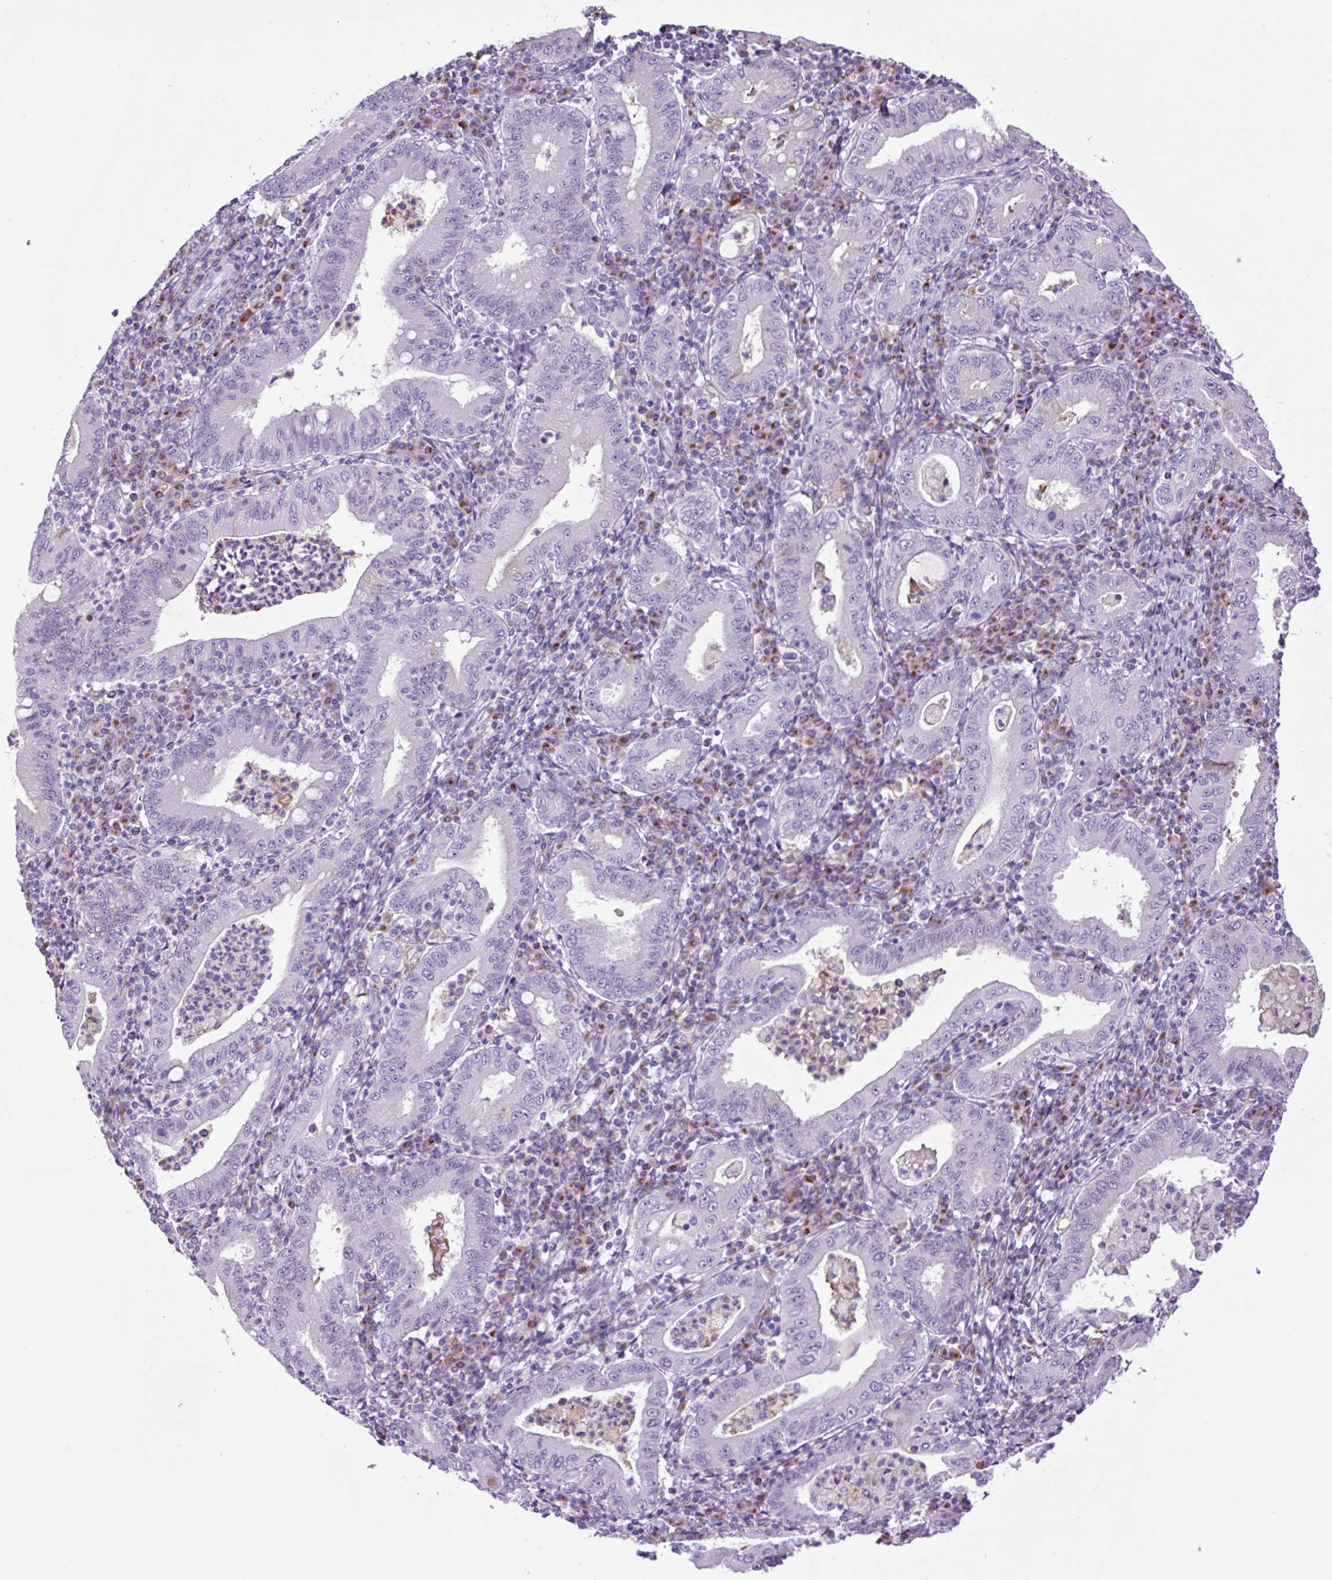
{"staining": {"intensity": "negative", "quantity": "none", "location": "none"}, "tissue": "stomach cancer", "cell_type": "Tumor cells", "image_type": "cancer", "snomed": [{"axis": "morphology", "description": "Normal tissue, NOS"}, {"axis": "morphology", "description": "Adenocarcinoma, NOS"}, {"axis": "topography", "description": "Esophagus"}, {"axis": "topography", "description": "Stomach, upper"}, {"axis": "topography", "description": "Peripheral nerve tissue"}], "caption": "Immunohistochemical staining of adenocarcinoma (stomach) exhibits no significant expression in tumor cells. (DAB (3,3'-diaminobenzidine) IHC visualized using brightfield microscopy, high magnification).", "gene": "MFSD3", "patient": {"sex": "male", "age": 62}}